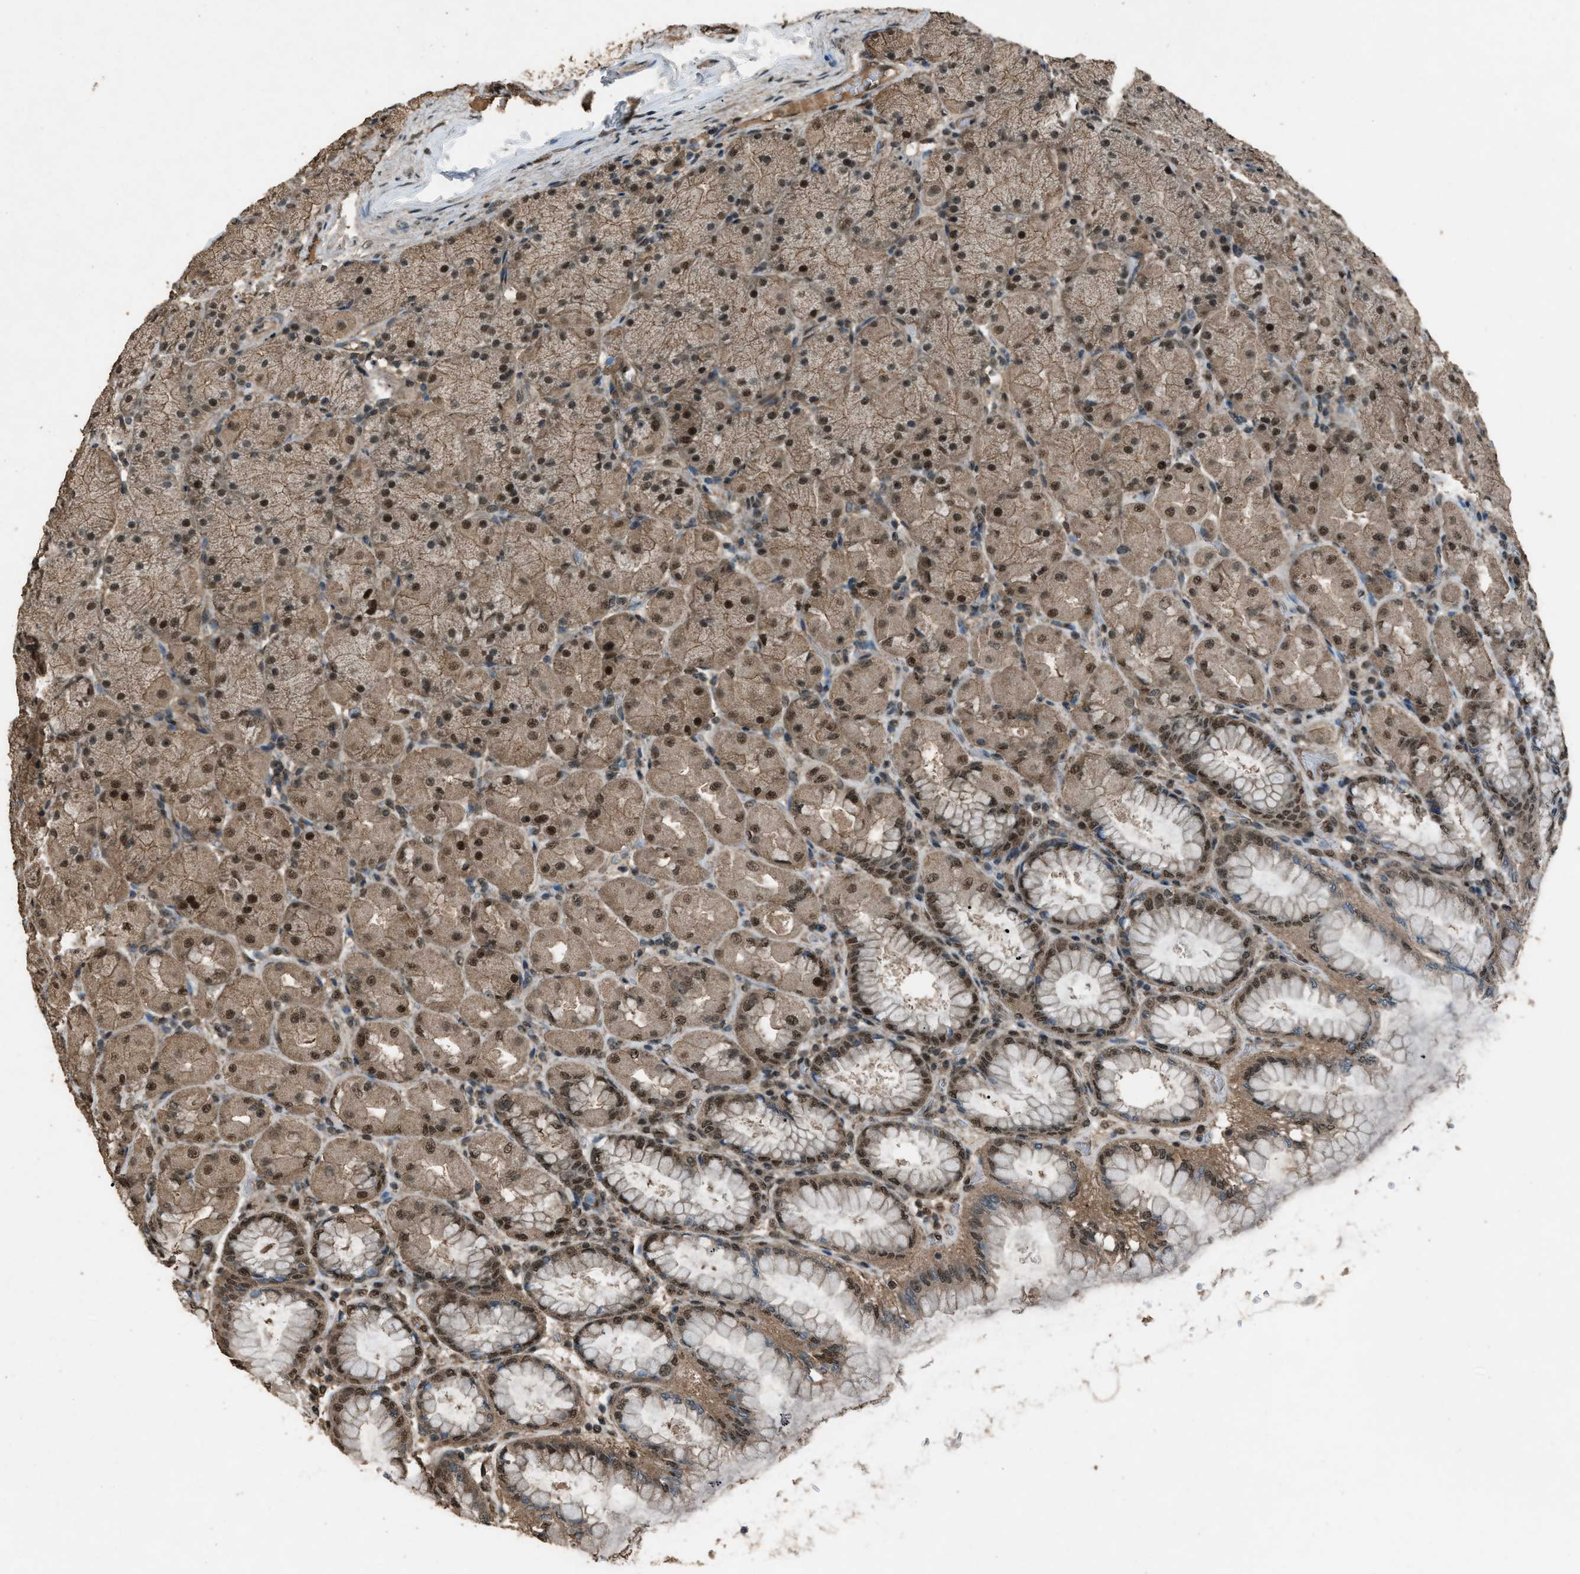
{"staining": {"intensity": "strong", "quantity": ">75%", "location": "cytoplasmic/membranous,nuclear"}, "tissue": "stomach", "cell_type": "Glandular cells", "image_type": "normal", "snomed": [{"axis": "morphology", "description": "Normal tissue, NOS"}, {"axis": "topography", "description": "Stomach, upper"}], "caption": "Immunohistochemistry (IHC) of benign stomach reveals high levels of strong cytoplasmic/membranous,nuclear staining in approximately >75% of glandular cells. (DAB = brown stain, brightfield microscopy at high magnification).", "gene": "SERTAD2", "patient": {"sex": "female", "age": 56}}